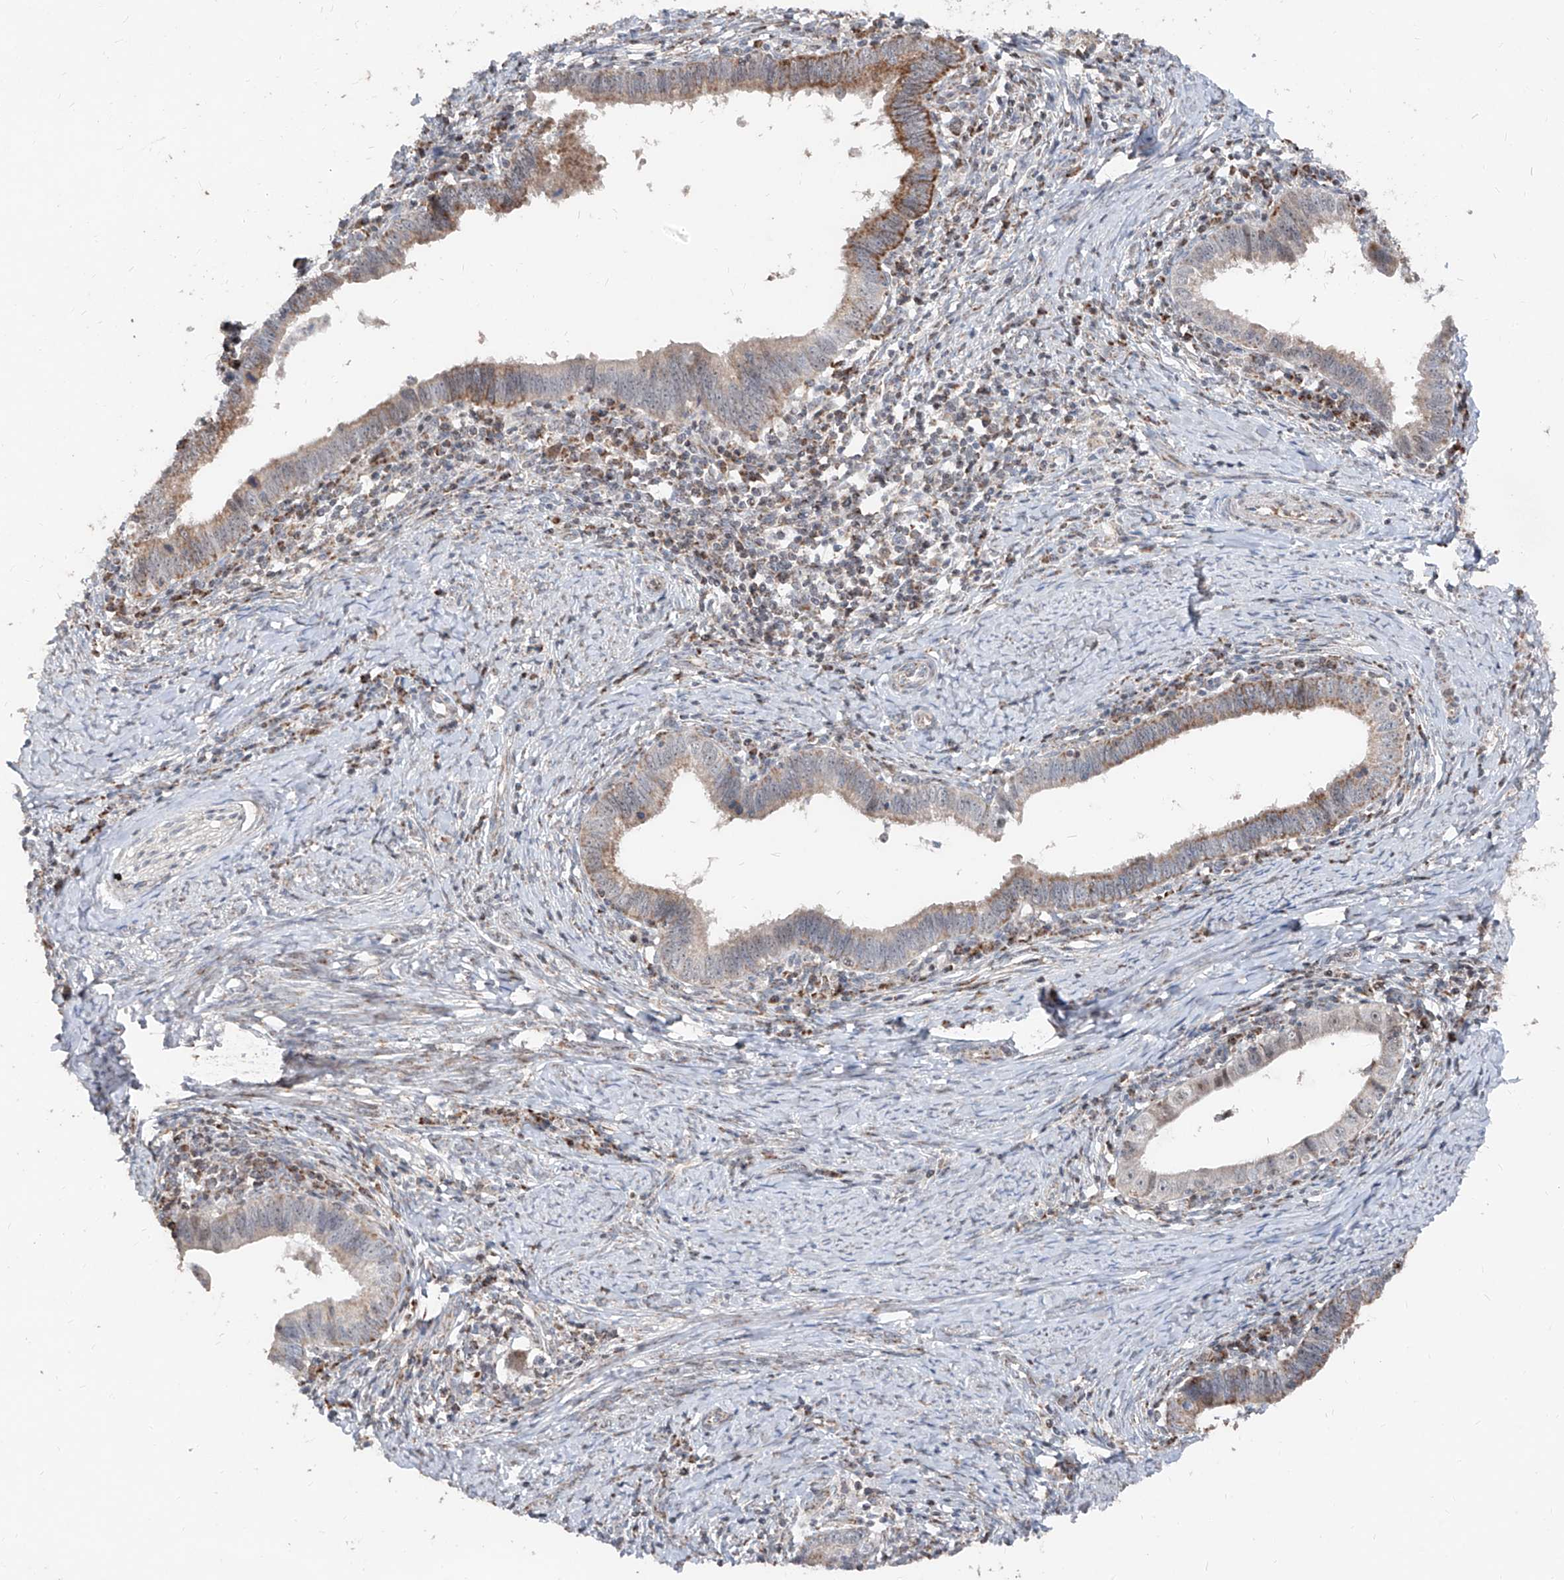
{"staining": {"intensity": "moderate", "quantity": "<25%", "location": "cytoplasmic/membranous"}, "tissue": "cervical cancer", "cell_type": "Tumor cells", "image_type": "cancer", "snomed": [{"axis": "morphology", "description": "Adenocarcinoma, NOS"}, {"axis": "topography", "description": "Cervix"}], "caption": "Protein positivity by immunohistochemistry shows moderate cytoplasmic/membranous staining in about <25% of tumor cells in cervical cancer.", "gene": "NDUFB3", "patient": {"sex": "female", "age": 36}}